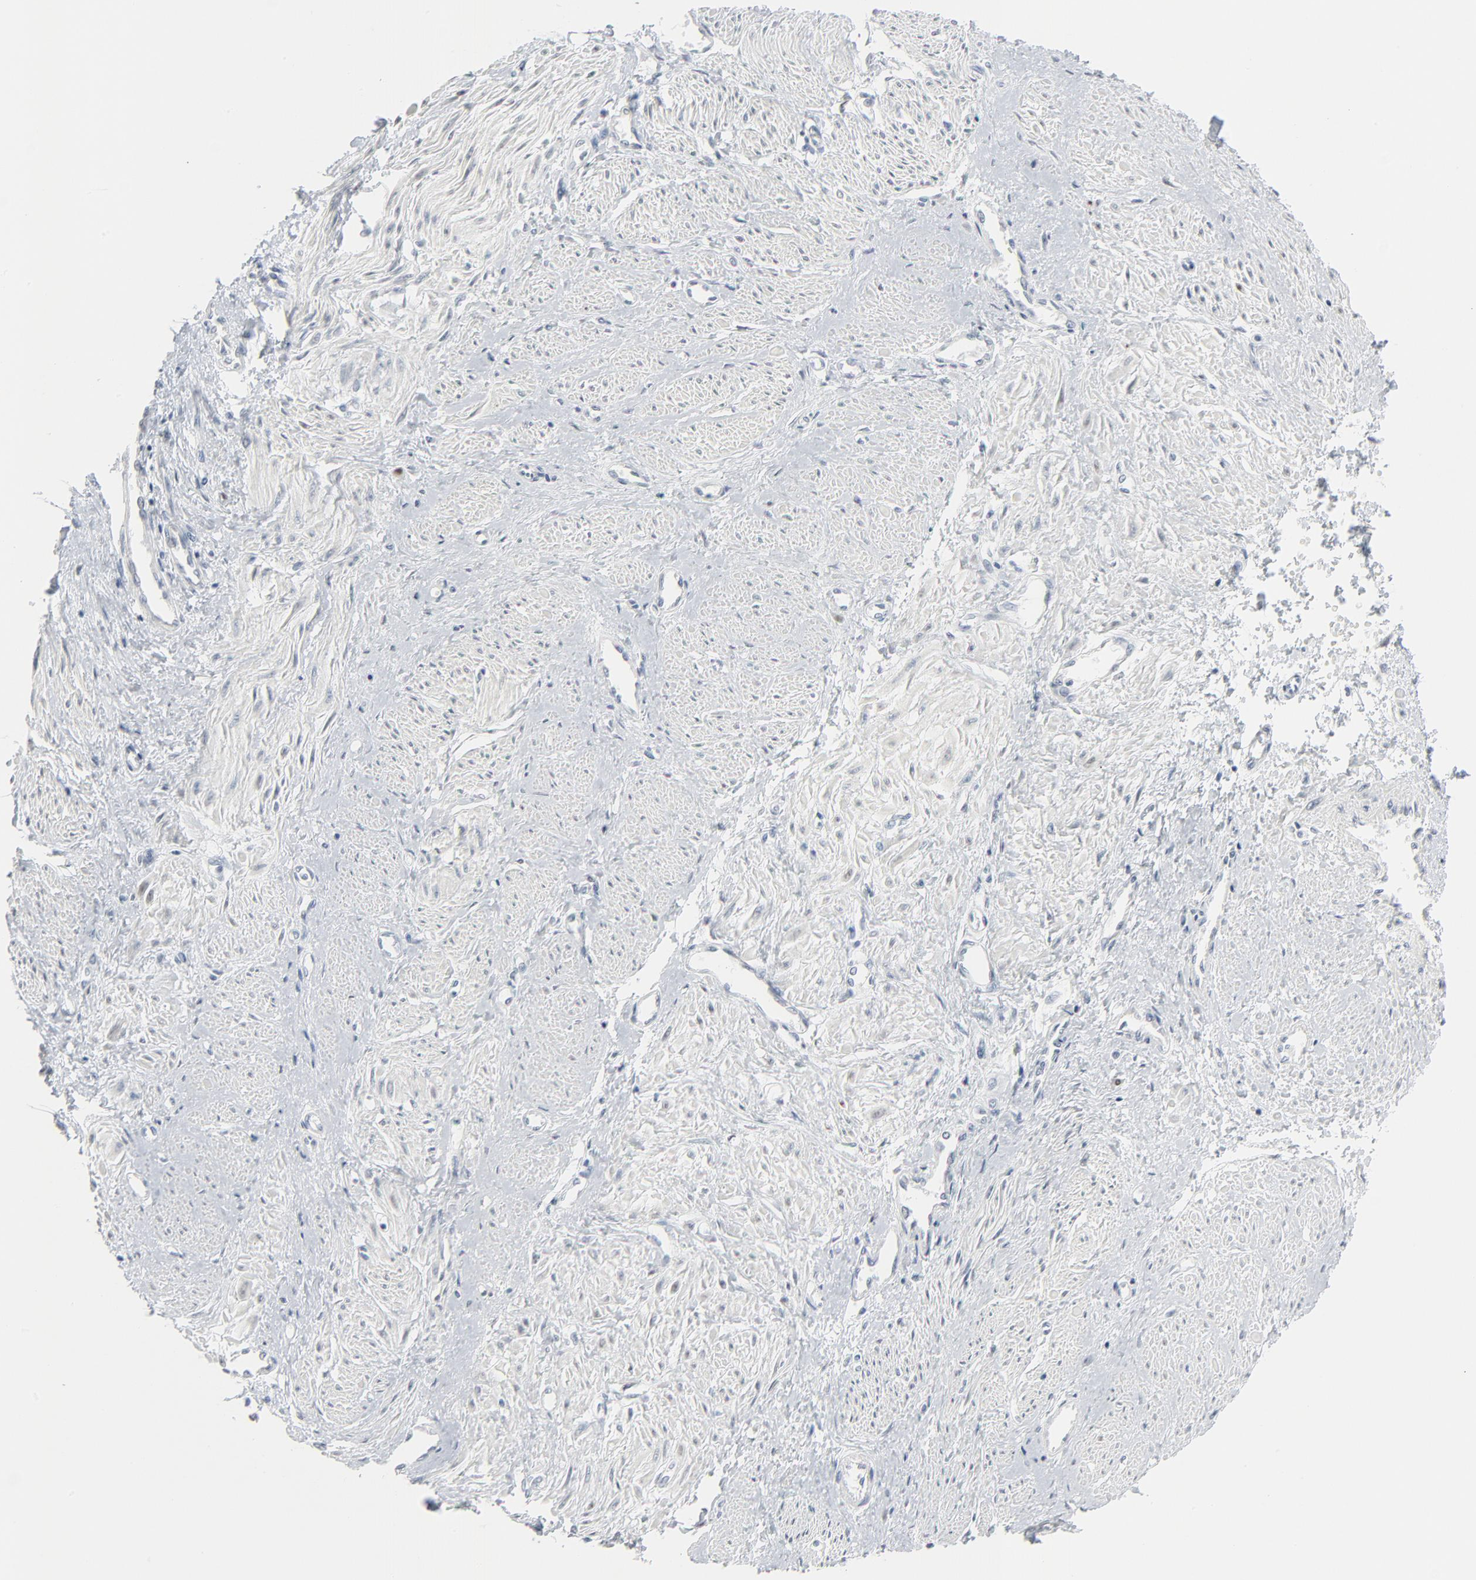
{"staining": {"intensity": "moderate", "quantity": "<25%", "location": "nuclear"}, "tissue": "smooth muscle", "cell_type": "Smooth muscle cells", "image_type": "normal", "snomed": [{"axis": "morphology", "description": "Normal tissue, NOS"}, {"axis": "topography", "description": "Smooth muscle"}, {"axis": "topography", "description": "Uterus"}], "caption": "A histopathology image of smooth muscle stained for a protein exhibits moderate nuclear brown staining in smooth muscle cells. The staining was performed using DAB, with brown indicating positive protein expression. Nuclei are stained blue with hematoxylin.", "gene": "MITF", "patient": {"sex": "female", "age": 39}}